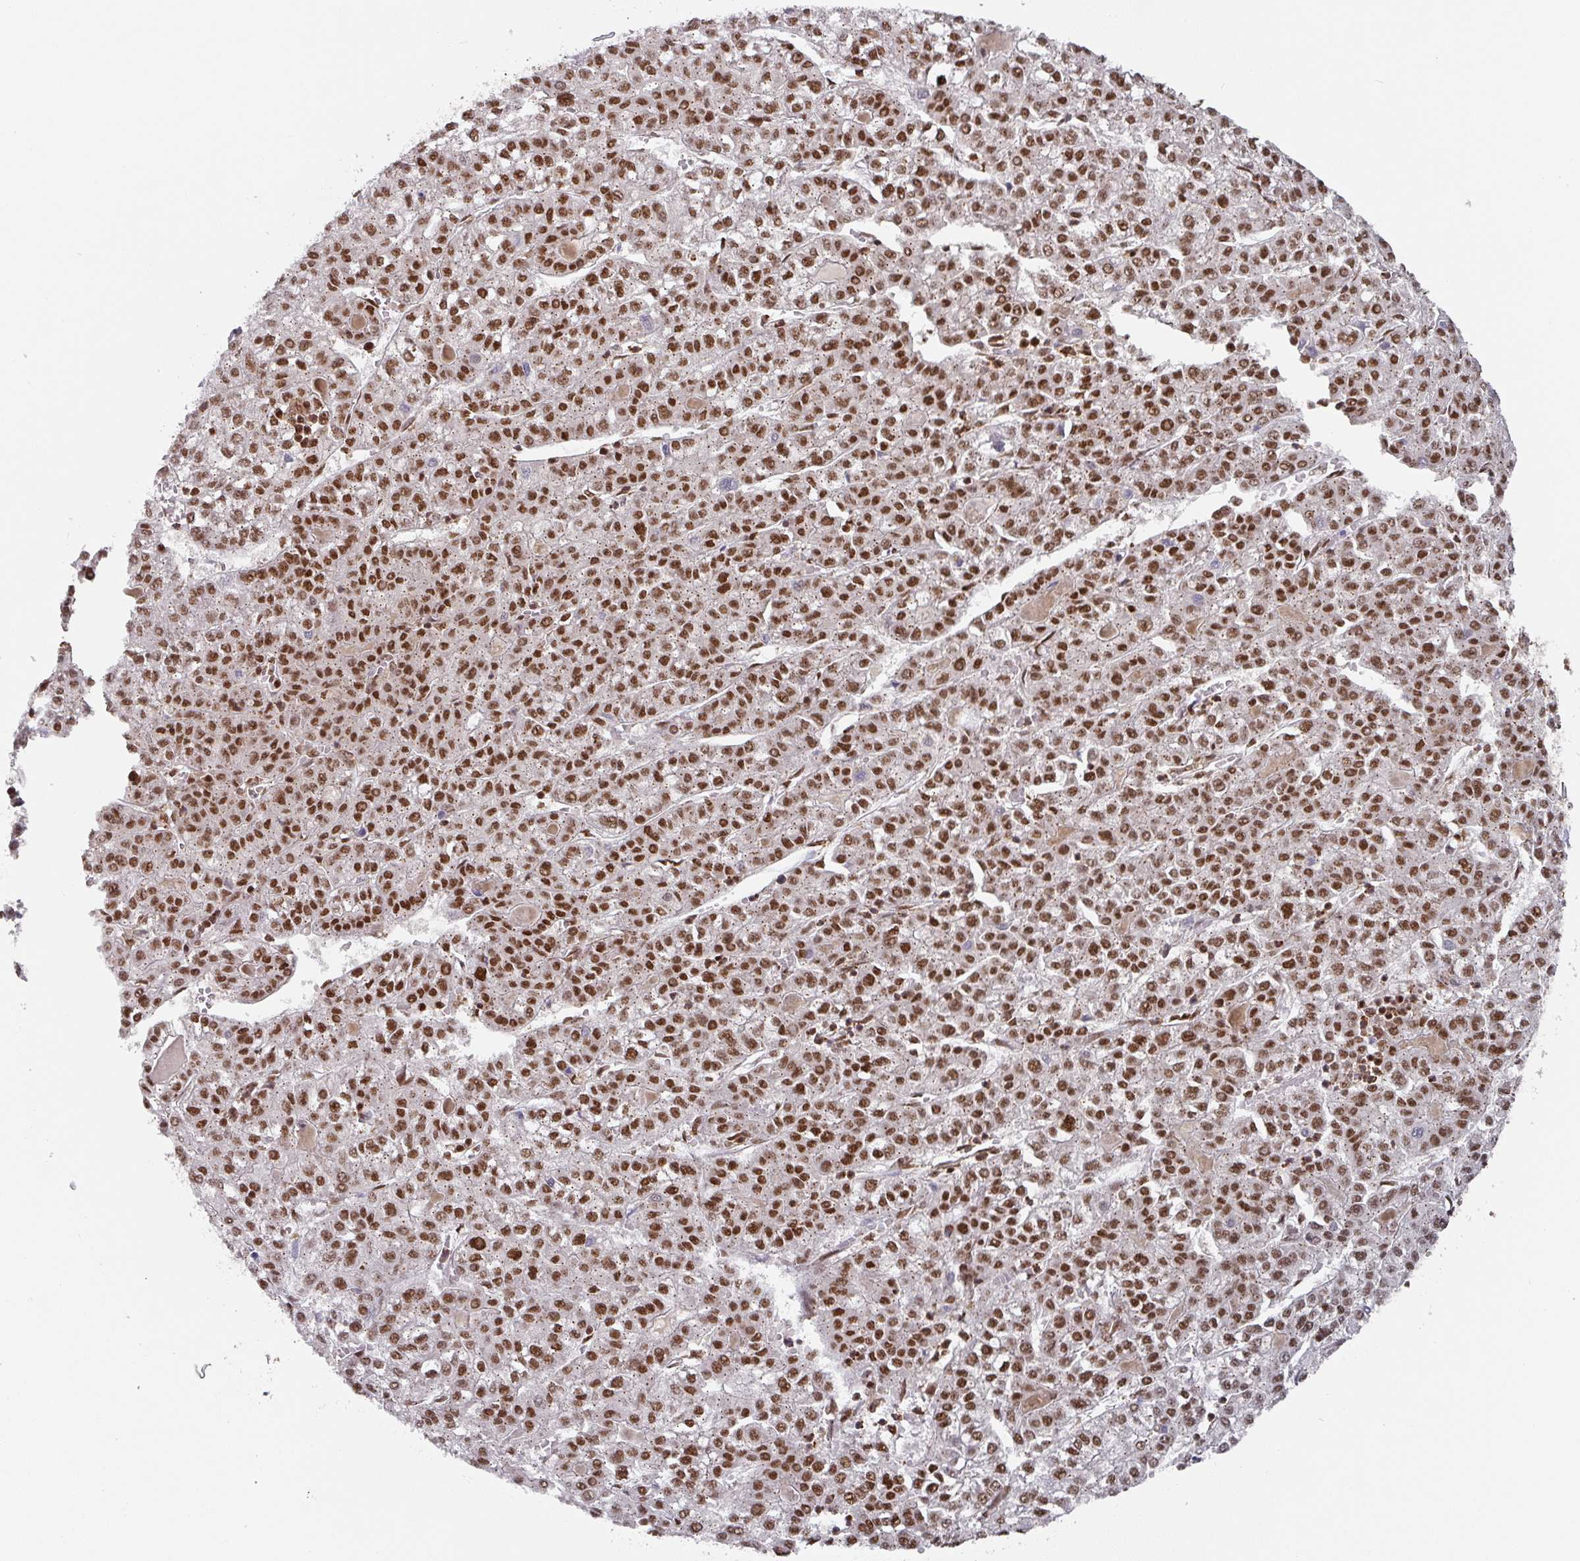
{"staining": {"intensity": "moderate", "quantity": ">75%", "location": "nuclear"}, "tissue": "liver cancer", "cell_type": "Tumor cells", "image_type": "cancer", "snomed": [{"axis": "morphology", "description": "Carcinoma, Hepatocellular, NOS"}, {"axis": "topography", "description": "Liver"}], "caption": "Moderate nuclear positivity is appreciated in approximately >75% of tumor cells in liver cancer (hepatocellular carcinoma). The staining was performed using DAB, with brown indicating positive protein expression. Nuclei are stained blue with hematoxylin.", "gene": "DIDO1", "patient": {"sex": "female", "age": 43}}